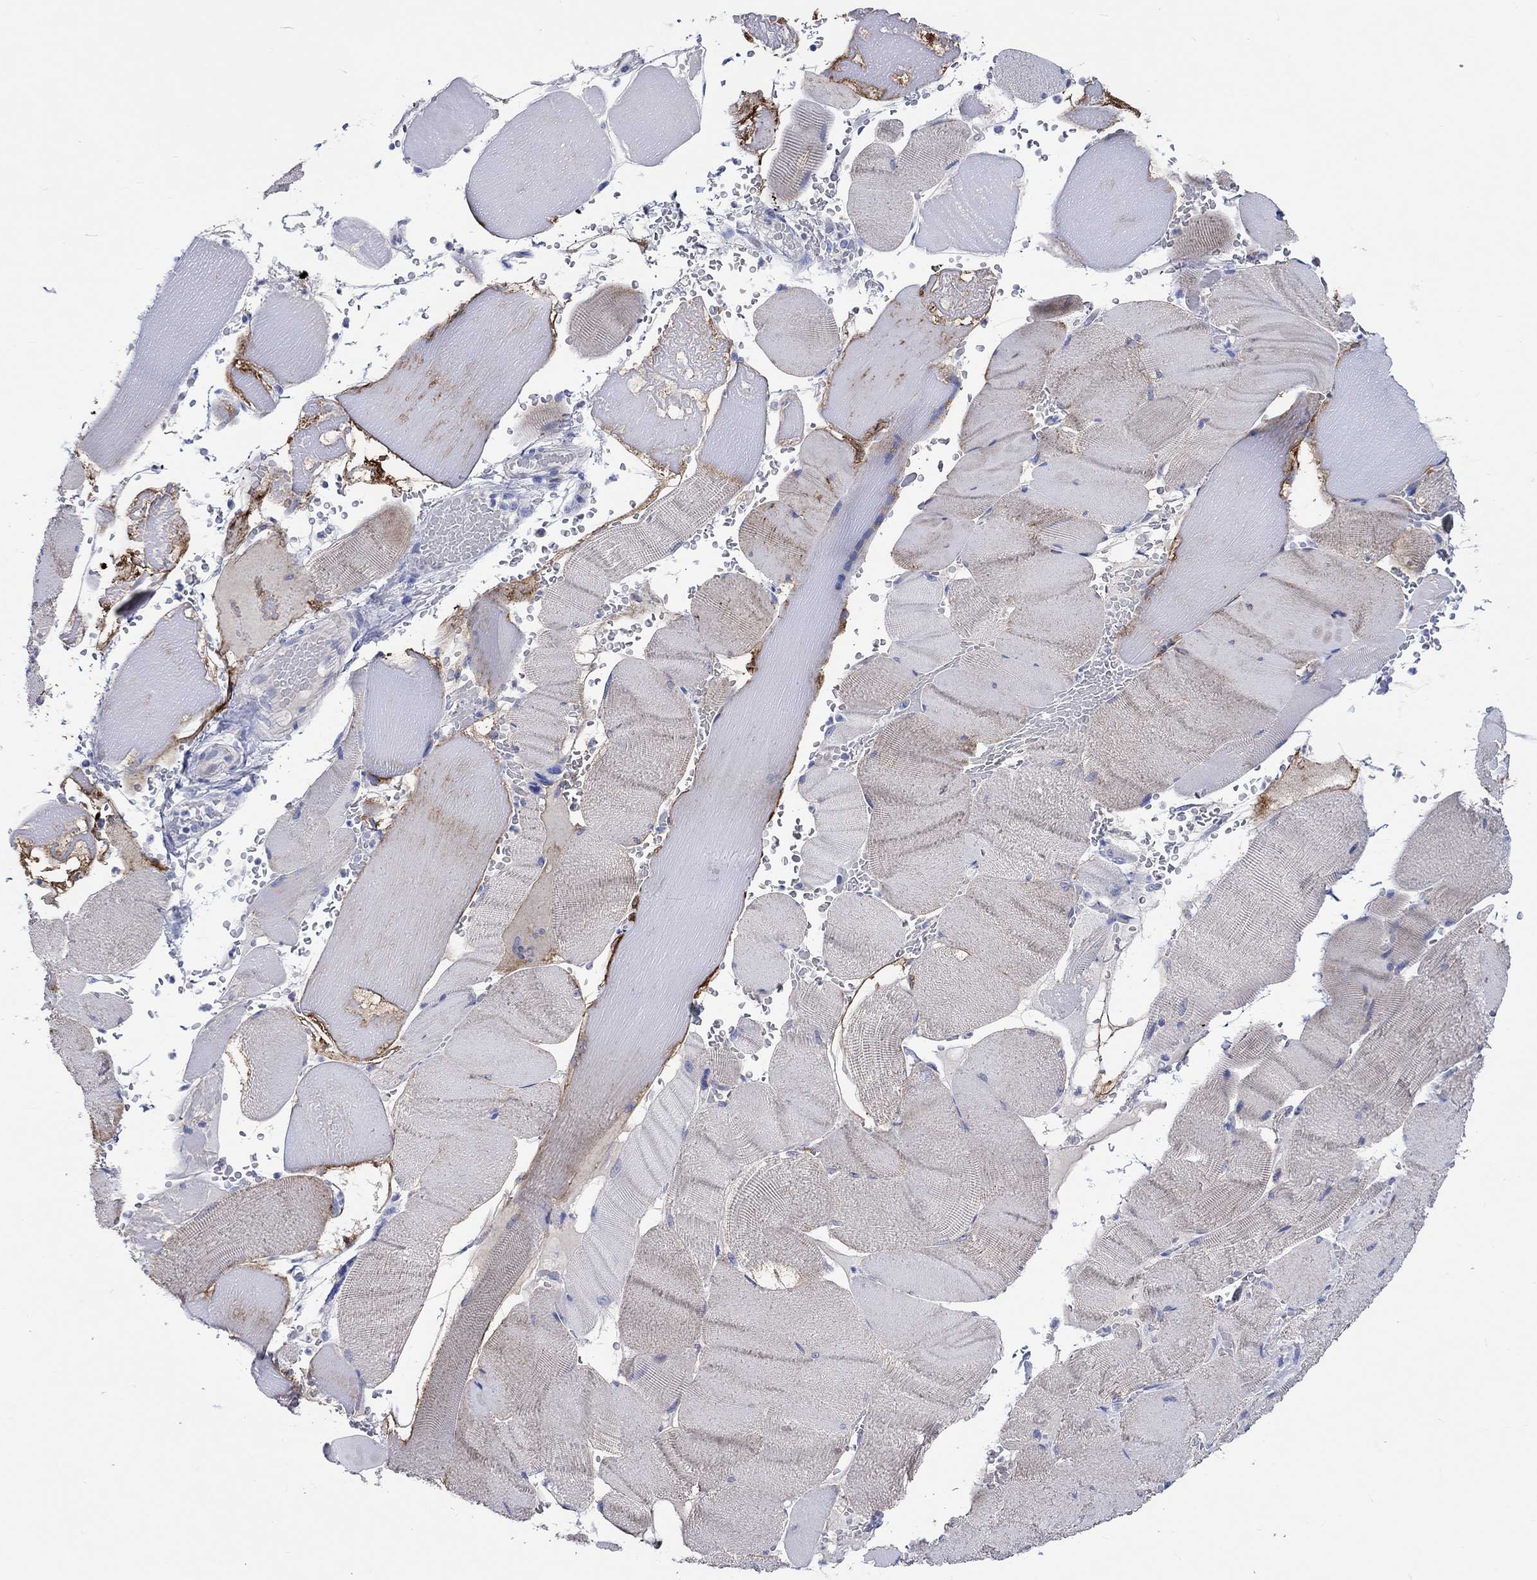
{"staining": {"intensity": "negative", "quantity": "none", "location": "none"}, "tissue": "skeletal muscle", "cell_type": "Myocytes", "image_type": "normal", "snomed": [{"axis": "morphology", "description": "Normal tissue, NOS"}, {"axis": "topography", "description": "Skeletal muscle"}], "caption": "Protein analysis of normal skeletal muscle demonstrates no significant staining in myocytes. (Brightfield microscopy of DAB (3,3'-diaminobenzidine) immunohistochemistry at high magnification).", "gene": "SHISA4", "patient": {"sex": "male", "age": 56}}